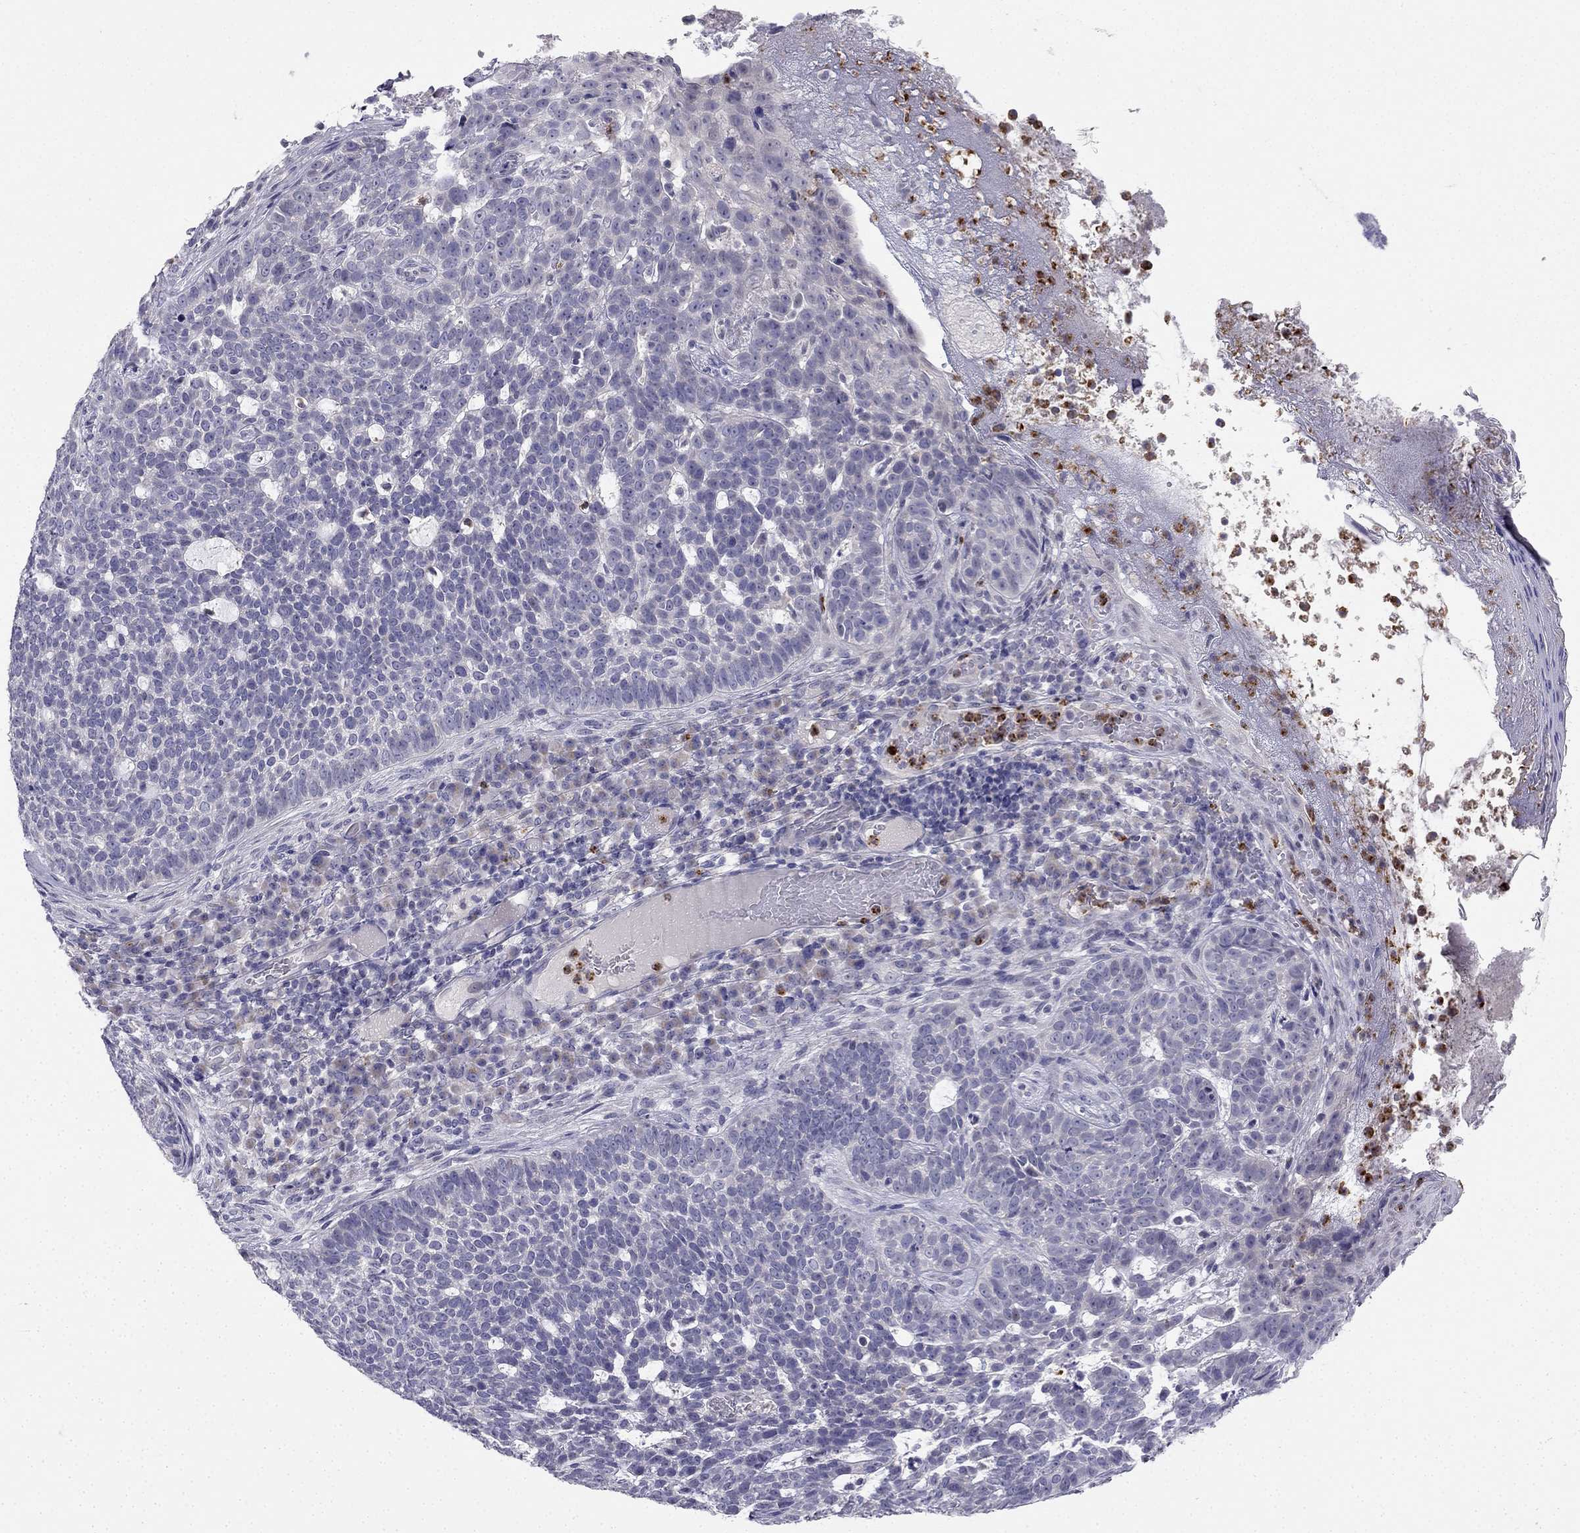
{"staining": {"intensity": "negative", "quantity": "none", "location": "none"}, "tissue": "skin cancer", "cell_type": "Tumor cells", "image_type": "cancer", "snomed": [{"axis": "morphology", "description": "Basal cell carcinoma"}, {"axis": "topography", "description": "Skin"}], "caption": "IHC micrograph of neoplastic tissue: human basal cell carcinoma (skin) stained with DAB displays no significant protein staining in tumor cells. Nuclei are stained in blue.", "gene": "C16orf89", "patient": {"sex": "female", "age": 69}}